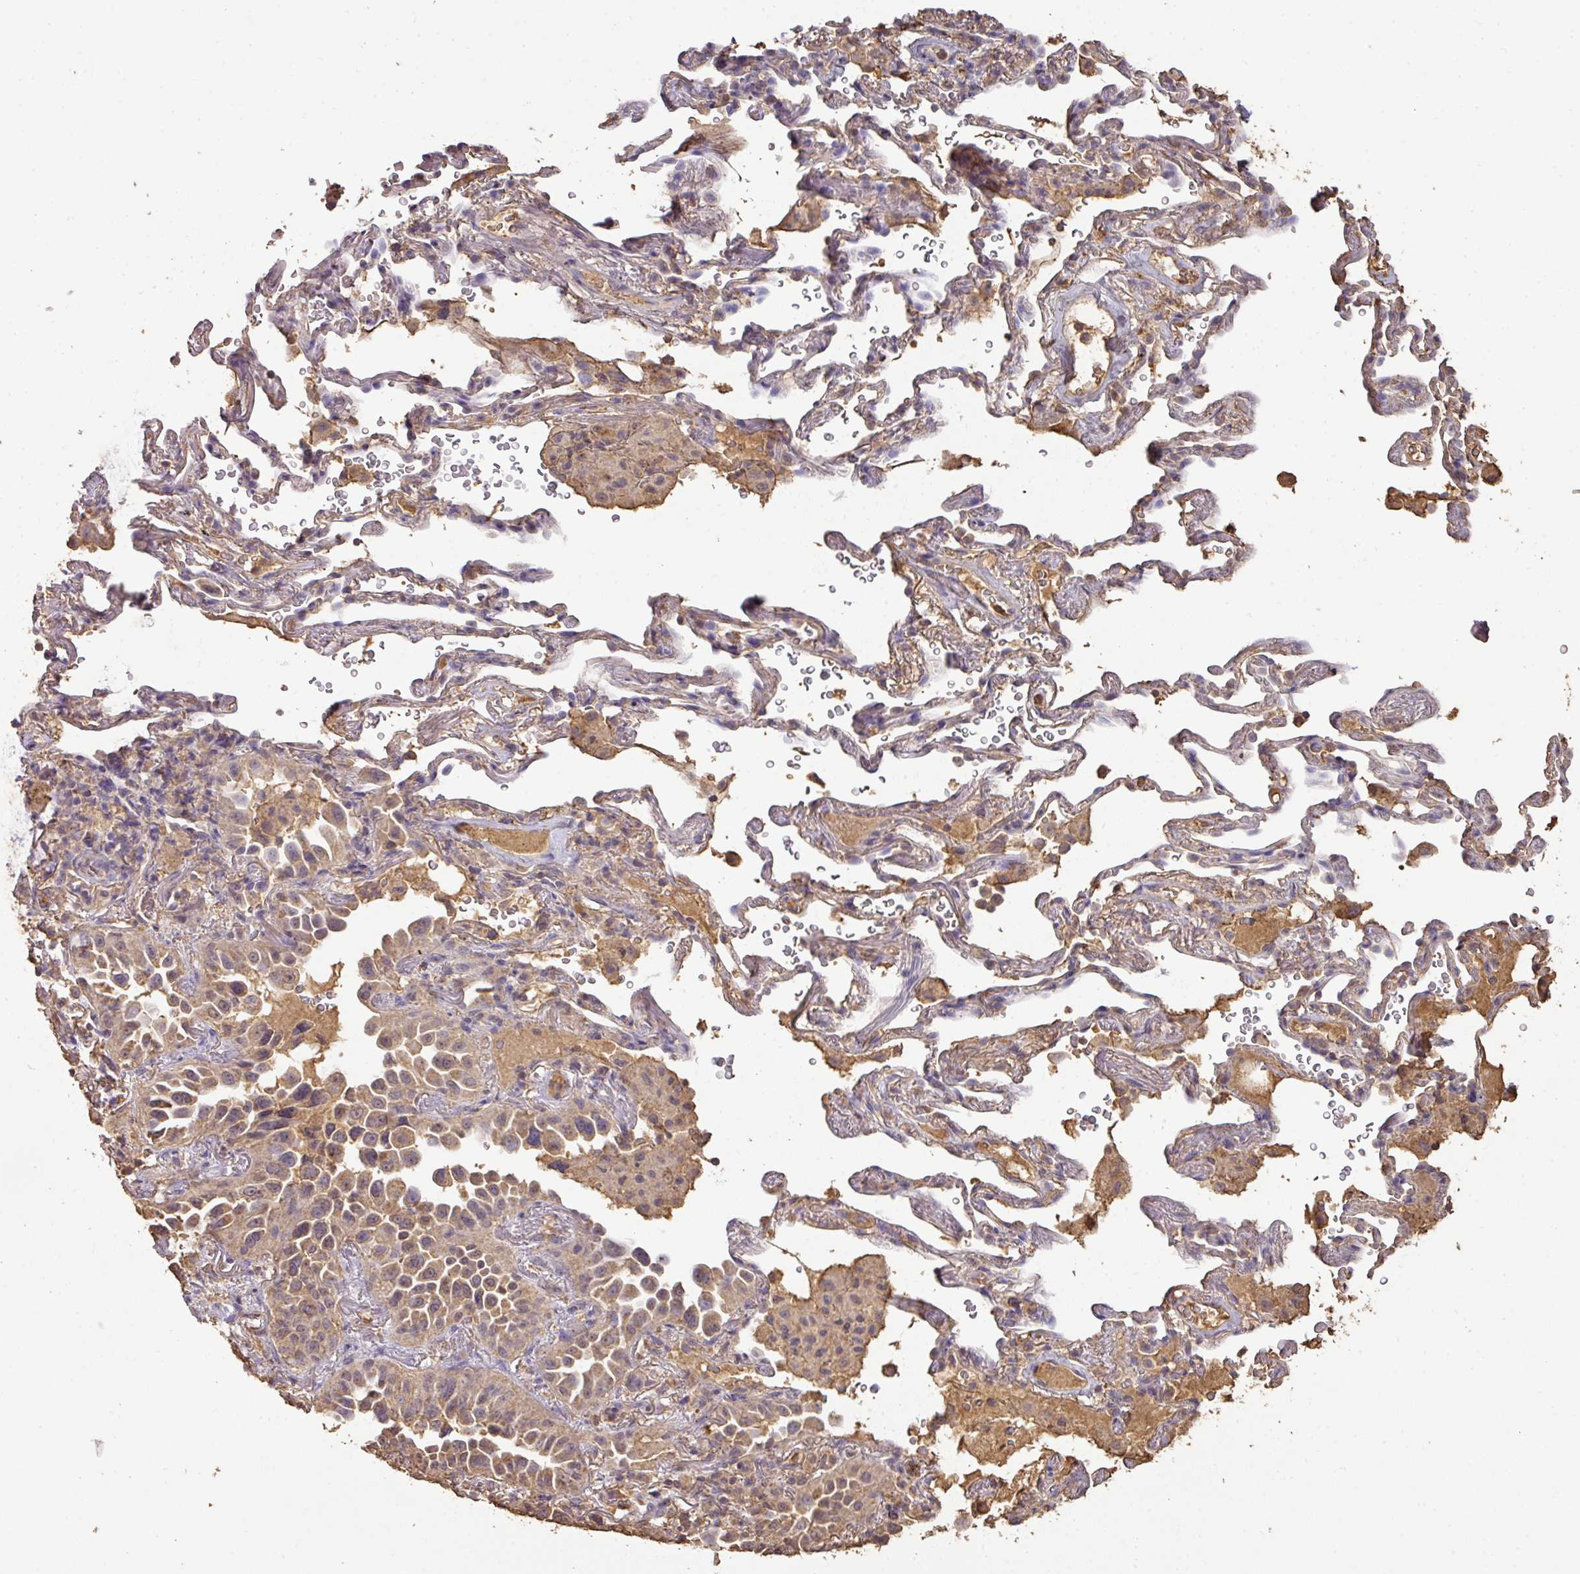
{"staining": {"intensity": "moderate", "quantity": ">75%", "location": "cytoplasmic/membranous"}, "tissue": "lung cancer", "cell_type": "Tumor cells", "image_type": "cancer", "snomed": [{"axis": "morphology", "description": "Adenocarcinoma, NOS"}, {"axis": "topography", "description": "Lung"}], "caption": "Immunohistochemical staining of adenocarcinoma (lung) demonstrates moderate cytoplasmic/membranous protein positivity in approximately >75% of tumor cells. (Brightfield microscopy of DAB IHC at high magnification).", "gene": "ATAT1", "patient": {"sex": "female", "age": 69}}